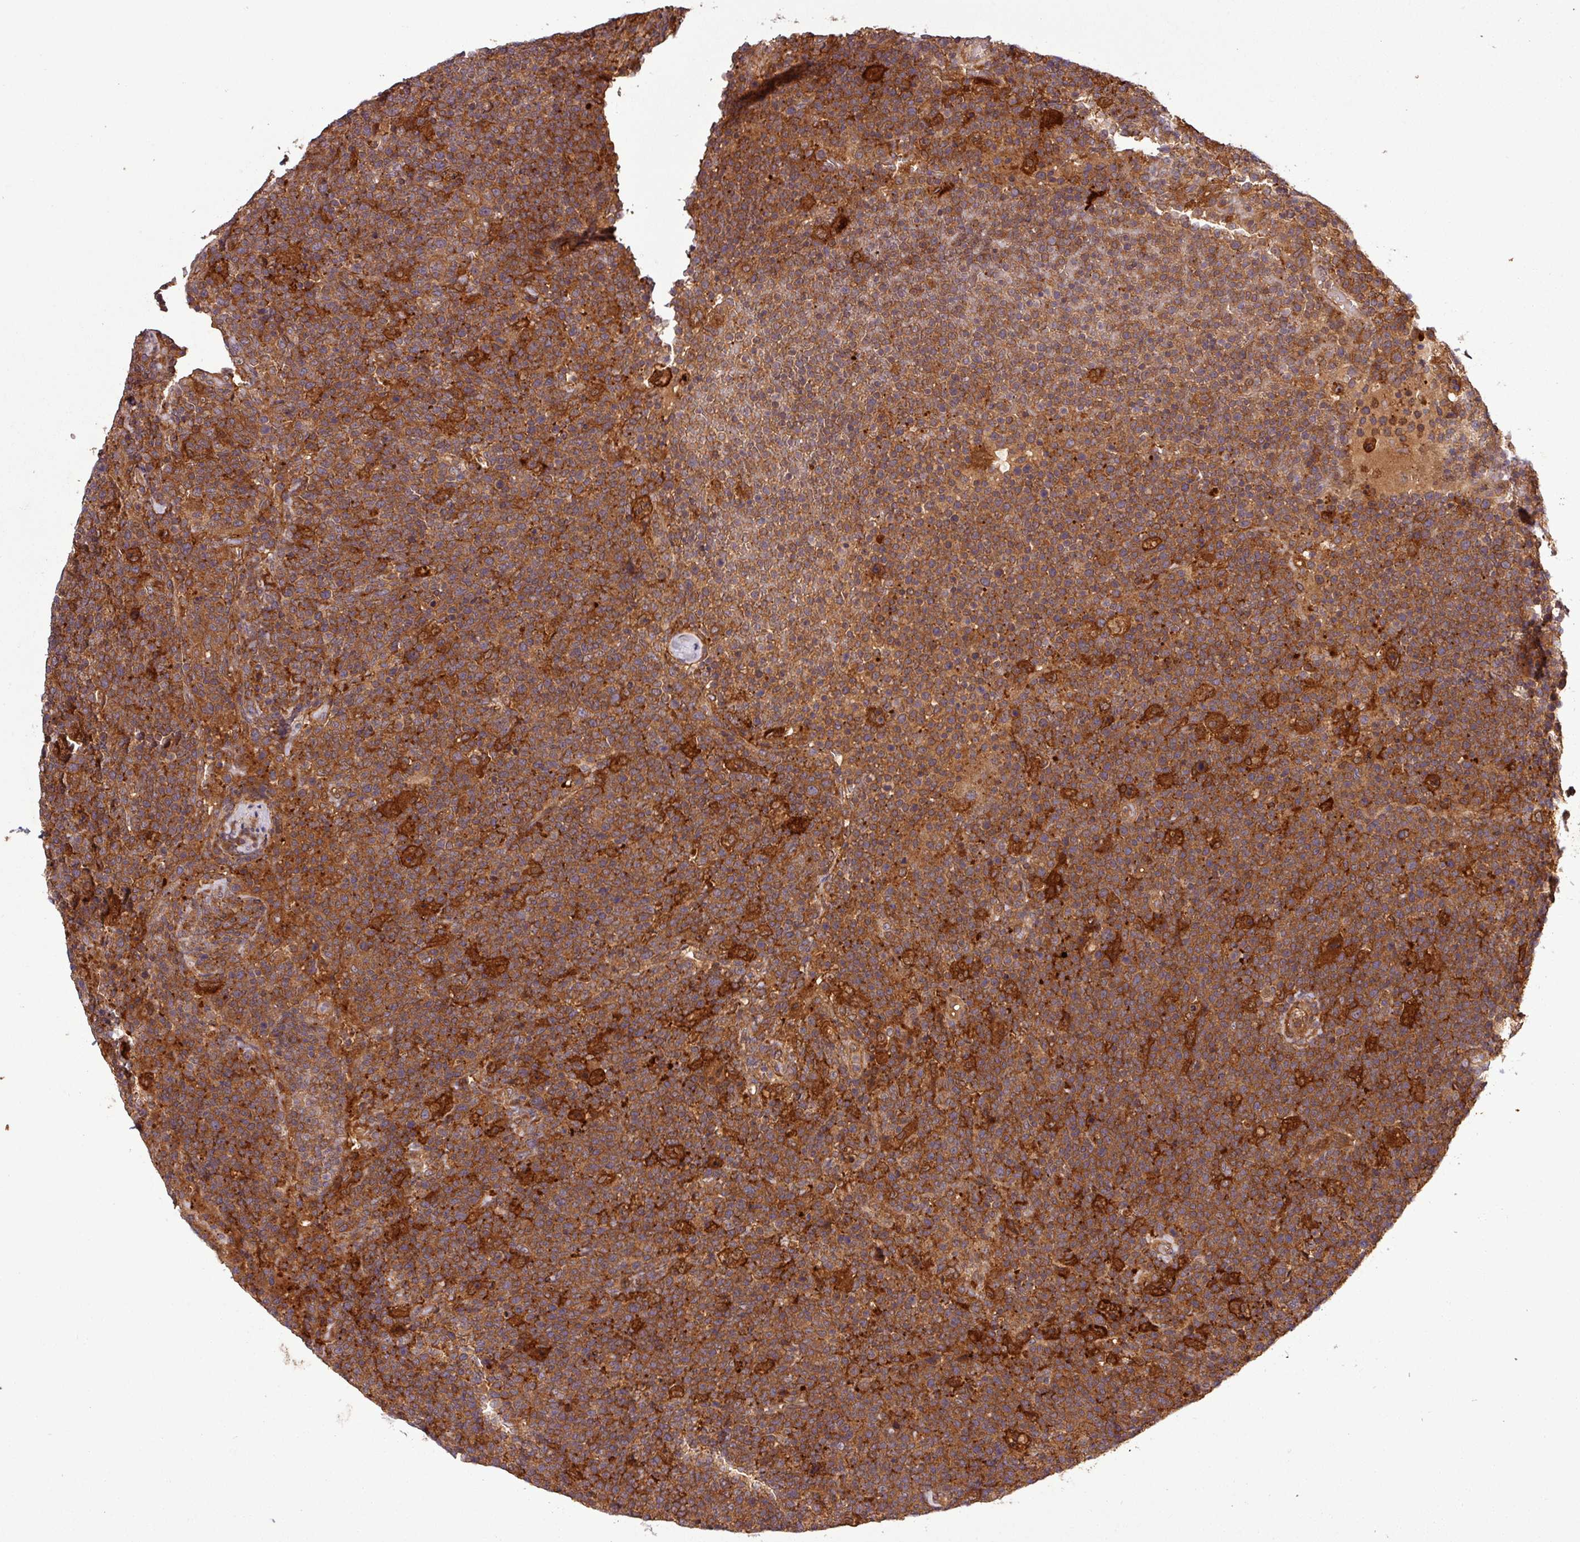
{"staining": {"intensity": "strong", "quantity": ">75%", "location": "cytoplasmic/membranous"}, "tissue": "lymphoma", "cell_type": "Tumor cells", "image_type": "cancer", "snomed": [{"axis": "morphology", "description": "Malignant lymphoma, non-Hodgkin's type, High grade"}, {"axis": "topography", "description": "Lymph node"}], "caption": "The histopathology image displays immunohistochemical staining of malignant lymphoma, non-Hodgkin's type (high-grade). There is strong cytoplasmic/membranous staining is appreciated in about >75% of tumor cells. The staining is performed using DAB brown chromogen to label protein expression. The nuclei are counter-stained blue using hematoxylin.", "gene": "SIRPB2", "patient": {"sex": "male", "age": 61}}